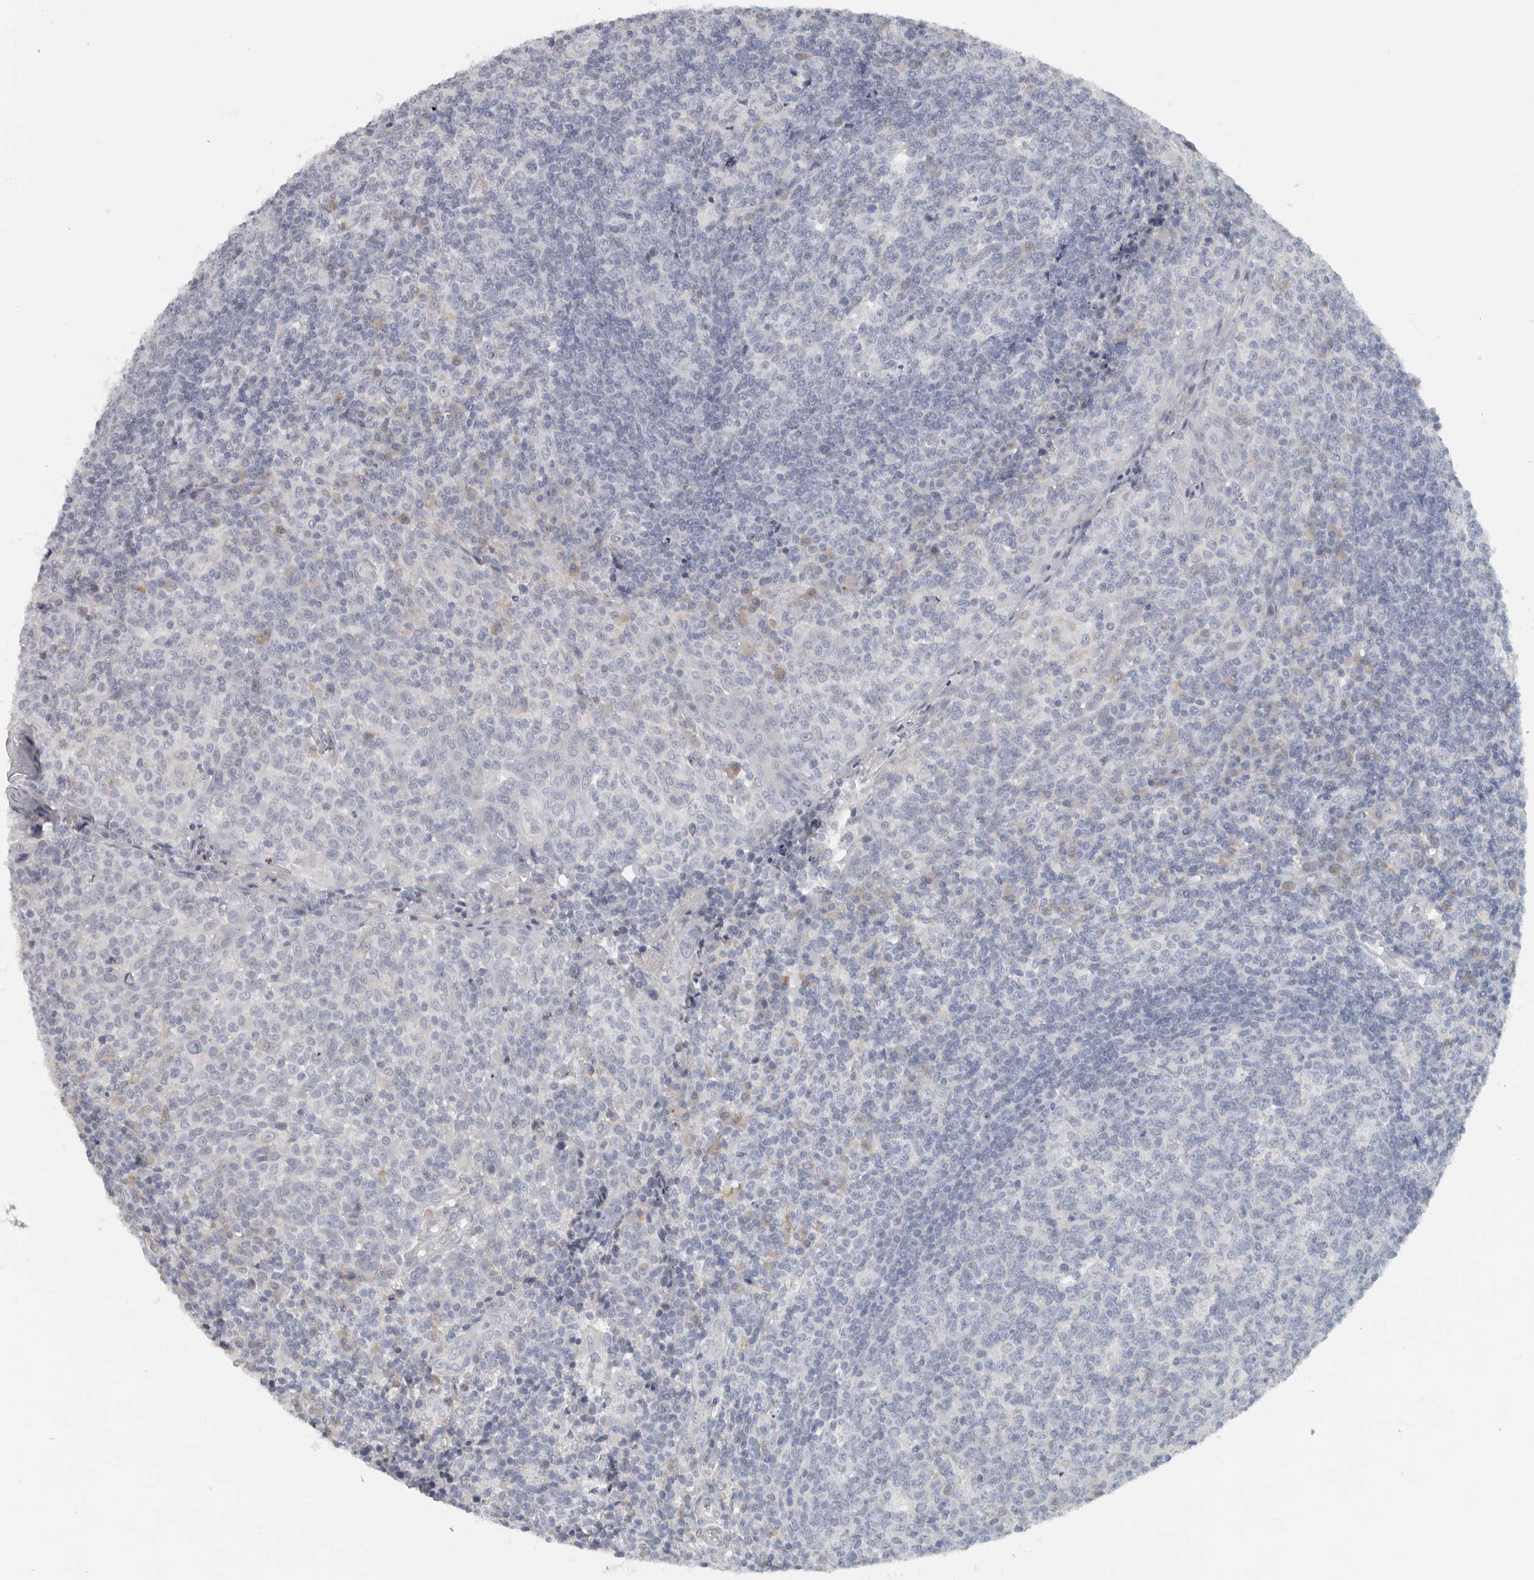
{"staining": {"intensity": "negative", "quantity": "none", "location": "none"}, "tissue": "tonsil", "cell_type": "Germinal center cells", "image_type": "normal", "snomed": [{"axis": "morphology", "description": "Normal tissue, NOS"}, {"axis": "topography", "description": "Tonsil"}], "caption": "The immunohistochemistry (IHC) histopathology image has no significant positivity in germinal center cells of tonsil. Nuclei are stained in blue.", "gene": "PAM", "patient": {"sex": "female", "age": 19}}